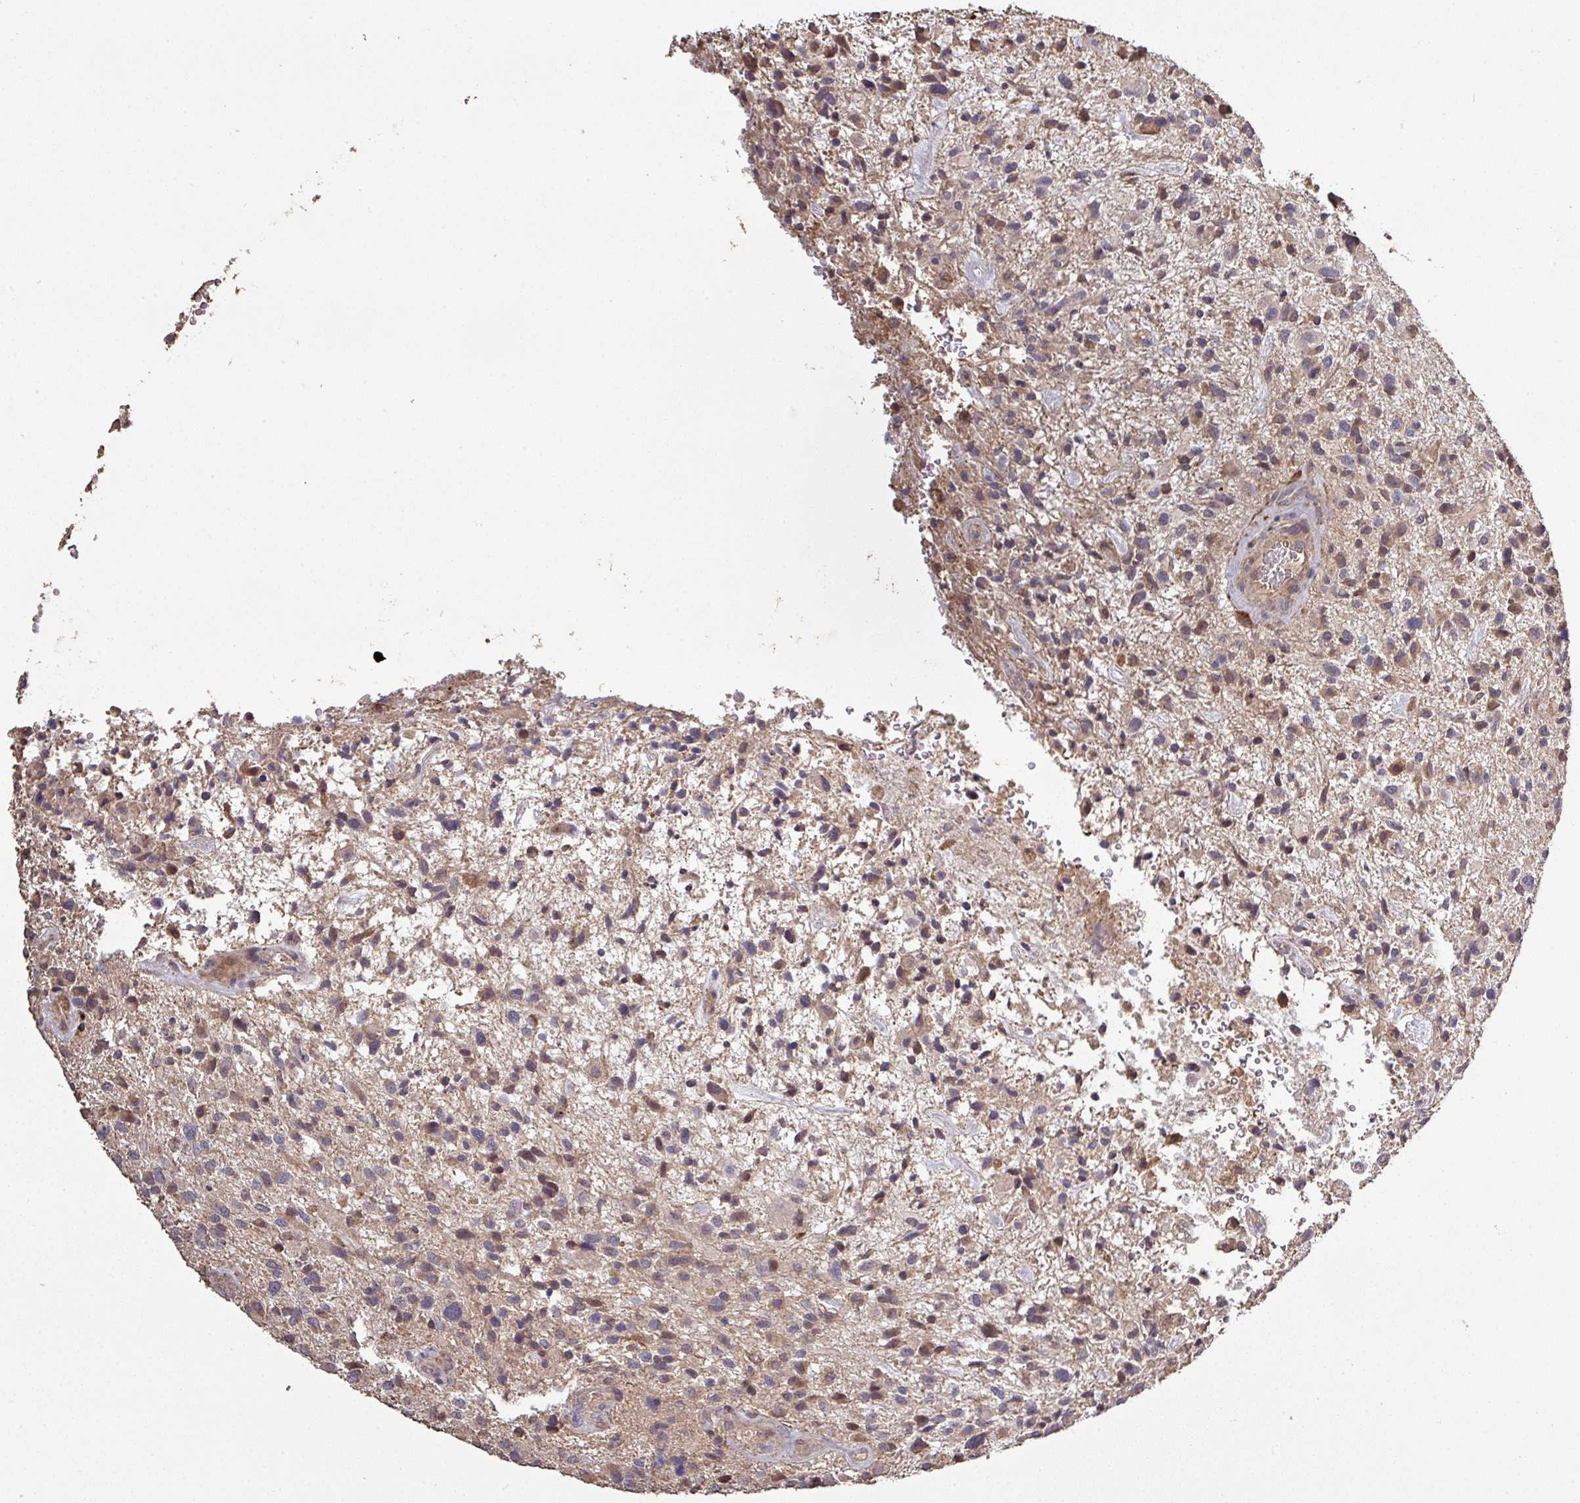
{"staining": {"intensity": "moderate", "quantity": "<25%", "location": "cytoplasmic/membranous,nuclear"}, "tissue": "glioma", "cell_type": "Tumor cells", "image_type": "cancer", "snomed": [{"axis": "morphology", "description": "Glioma, malignant, High grade"}, {"axis": "topography", "description": "Brain"}], "caption": "A brown stain shows moderate cytoplasmic/membranous and nuclear staining of a protein in human glioma tumor cells.", "gene": "ISLR", "patient": {"sex": "male", "age": 47}}